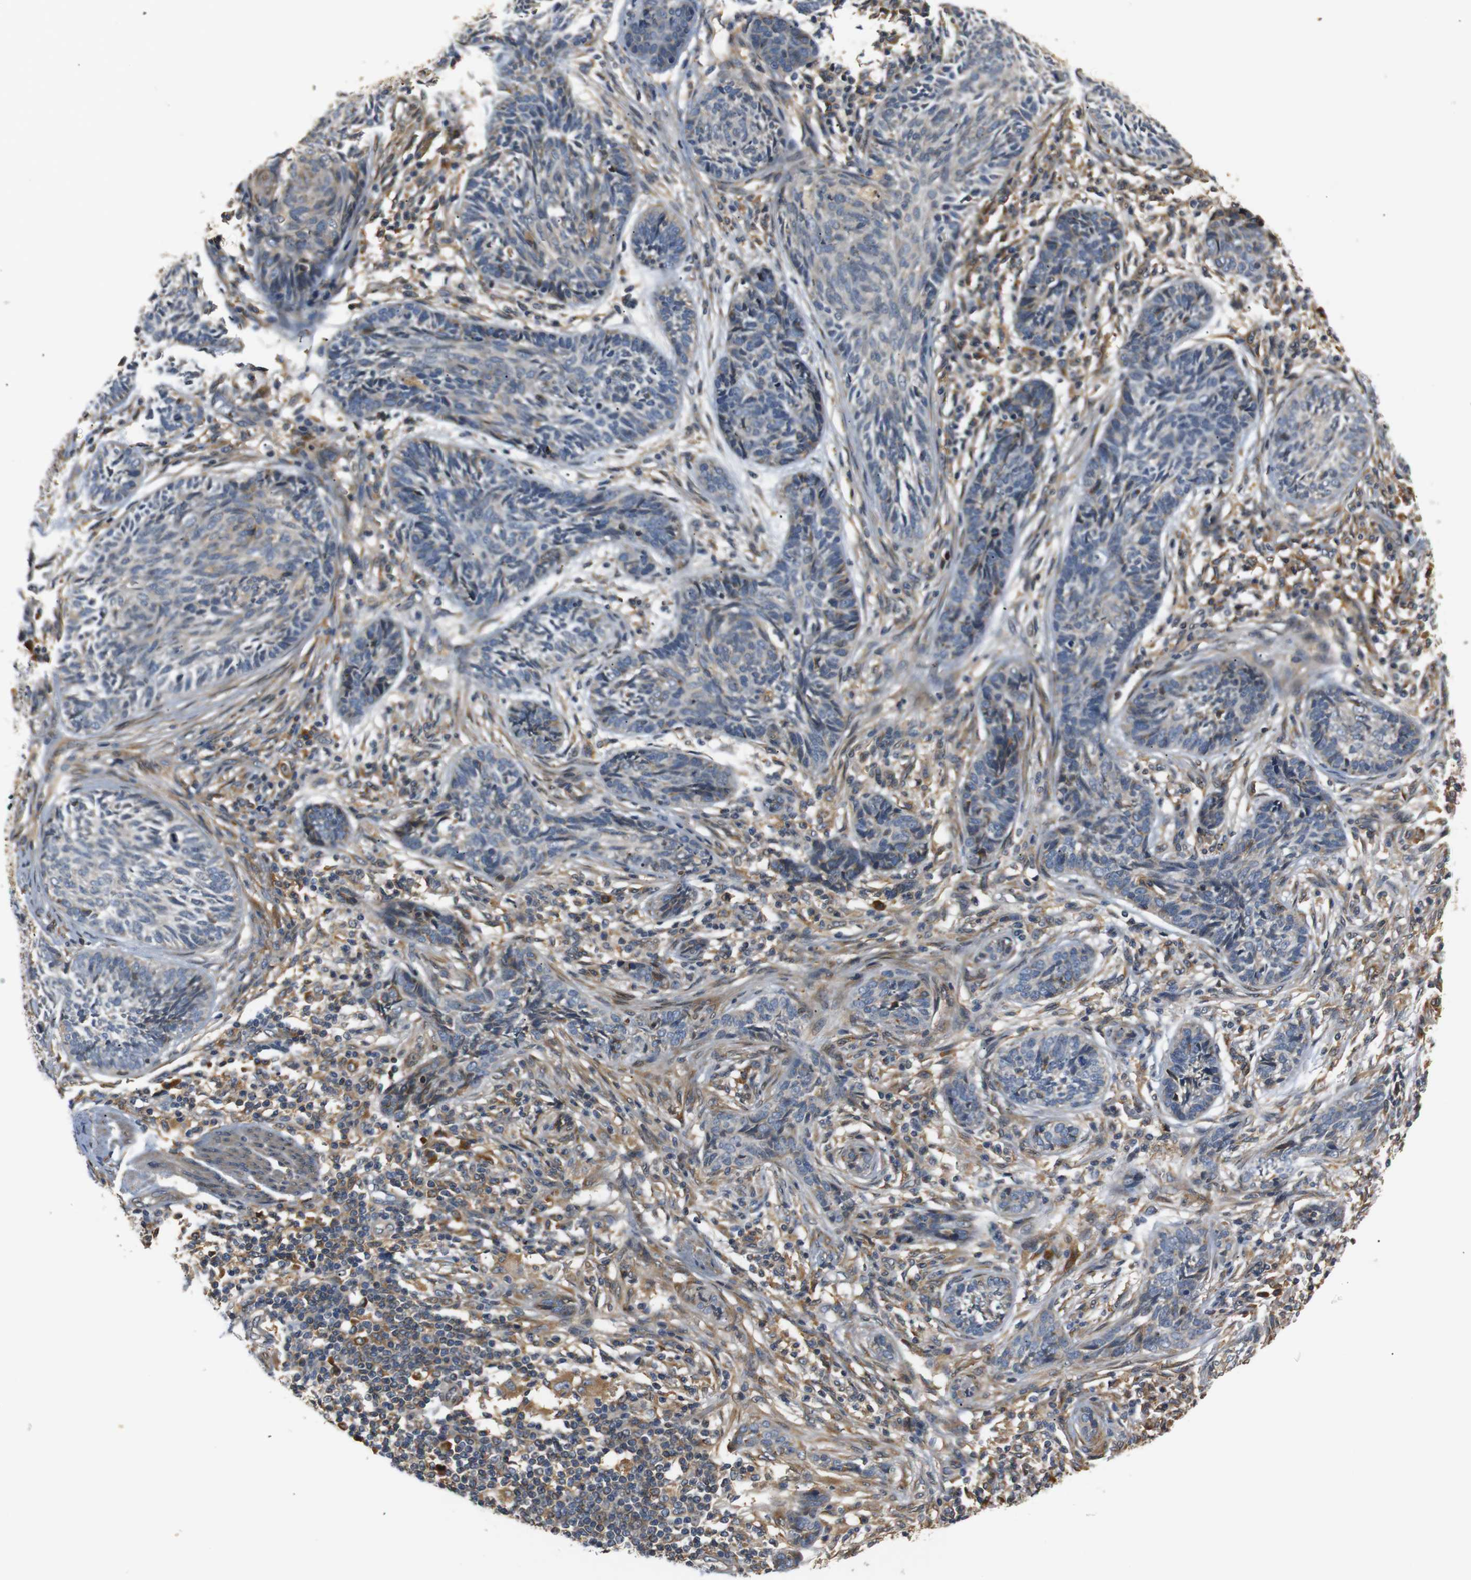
{"staining": {"intensity": "weak", "quantity": "<25%", "location": "cytoplasmic/membranous"}, "tissue": "skin cancer", "cell_type": "Tumor cells", "image_type": "cancer", "snomed": [{"axis": "morphology", "description": "Papilloma, NOS"}, {"axis": "morphology", "description": "Basal cell carcinoma"}, {"axis": "topography", "description": "Skin"}], "caption": "The immunohistochemistry photomicrograph has no significant staining in tumor cells of skin cancer tissue.", "gene": "TMED2", "patient": {"sex": "male", "age": 87}}